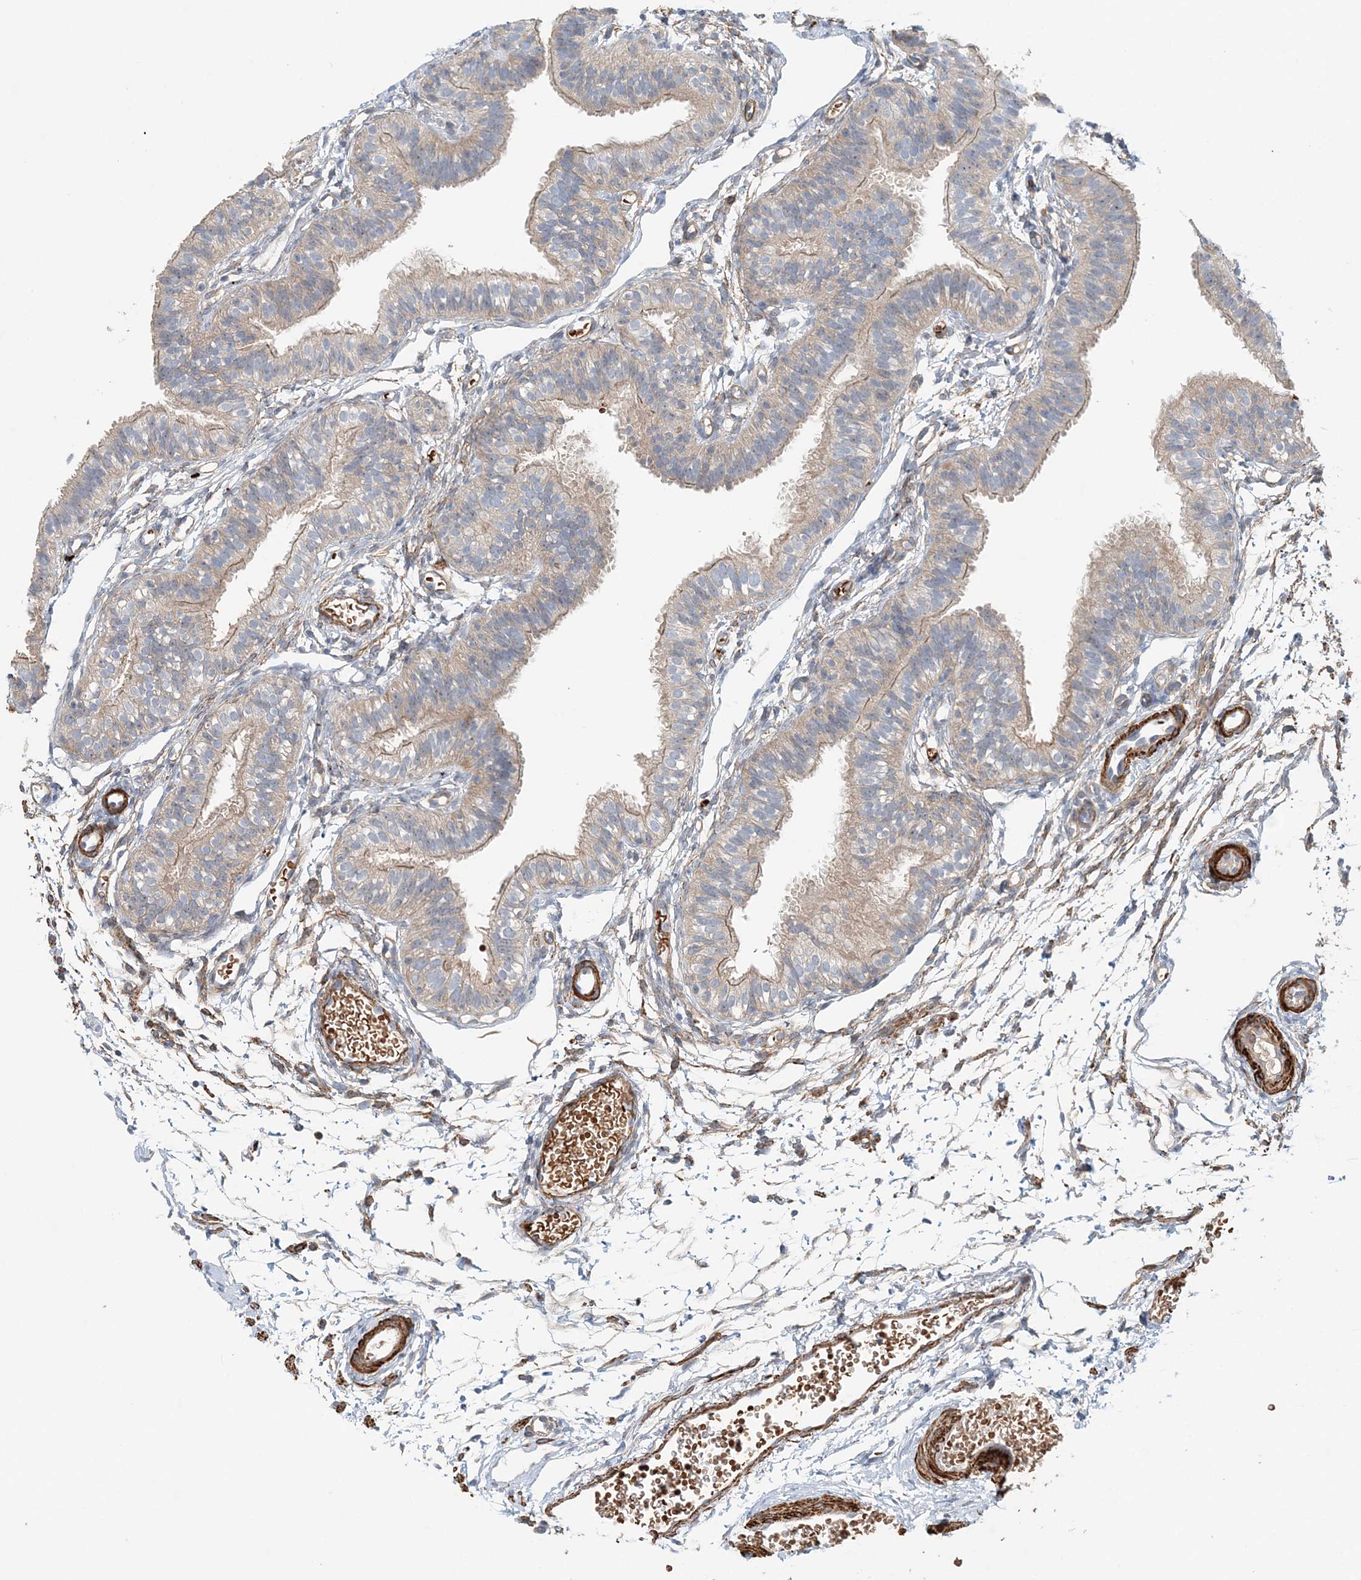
{"staining": {"intensity": "weak", "quantity": "25%-75%", "location": "cytoplasmic/membranous"}, "tissue": "fallopian tube", "cell_type": "Glandular cells", "image_type": "normal", "snomed": [{"axis": "morphology", "description": "Normal tissue, NOS"}, {"axis": "topography", "description": "Fallopian tube"}], "caption": "Glandular cells demonstrate low levels of weak cytoplasmic/membranous staining in approximately 25%-75% of cells in normal fallopian tube. The staining is performed using DAB (3,3'-diaminobenzidine) brown chromogen to label protein expression. The nuclei are counter-stained blue using hematoxylin.", "gene": "TTI1", "patient": {"sex": "female", "age": 35}}